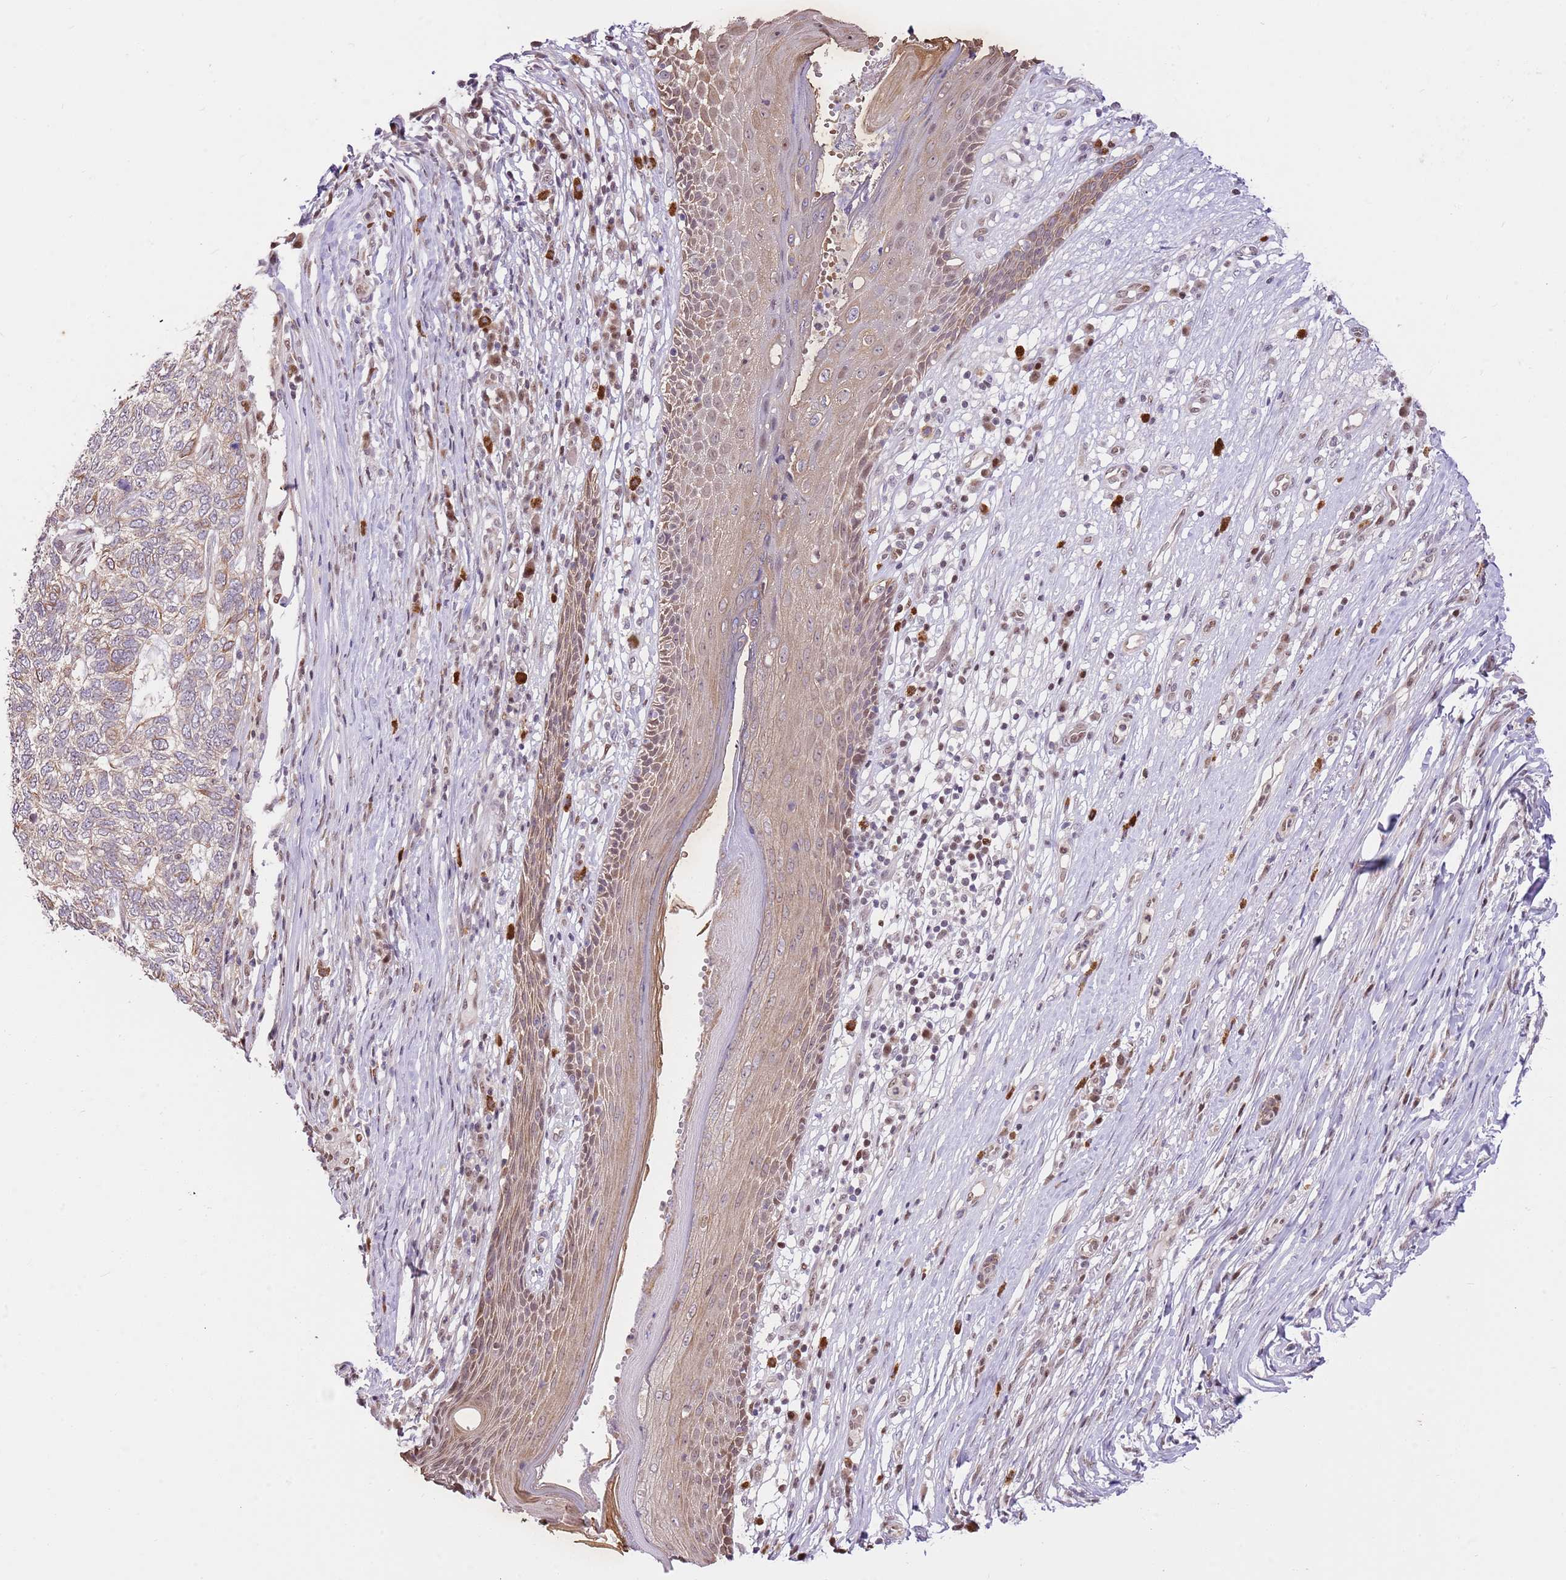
{"staining": {"intensity": "weak", "quantity": "<25%", "location": "cytoplasmic/membranous"}, "tissue": "skin cancer", "cell_type": "Tumor cells", "image_type": "cancer", "snomed": [{"axis": "morphology", "description": "Basal cell carcinoma"}, {"axis": "topography", "description": "Skin"}], "caption": "Immunohistochemistry micrograph of neoplastic tissue: basal cell carcinoma (skin) stained with DAB (3,3'-diaminobenzidine) reveals no significant protein expression in tumor cells.", "gene": "RFK", "patient": {"sex": "female", "age": 65}}